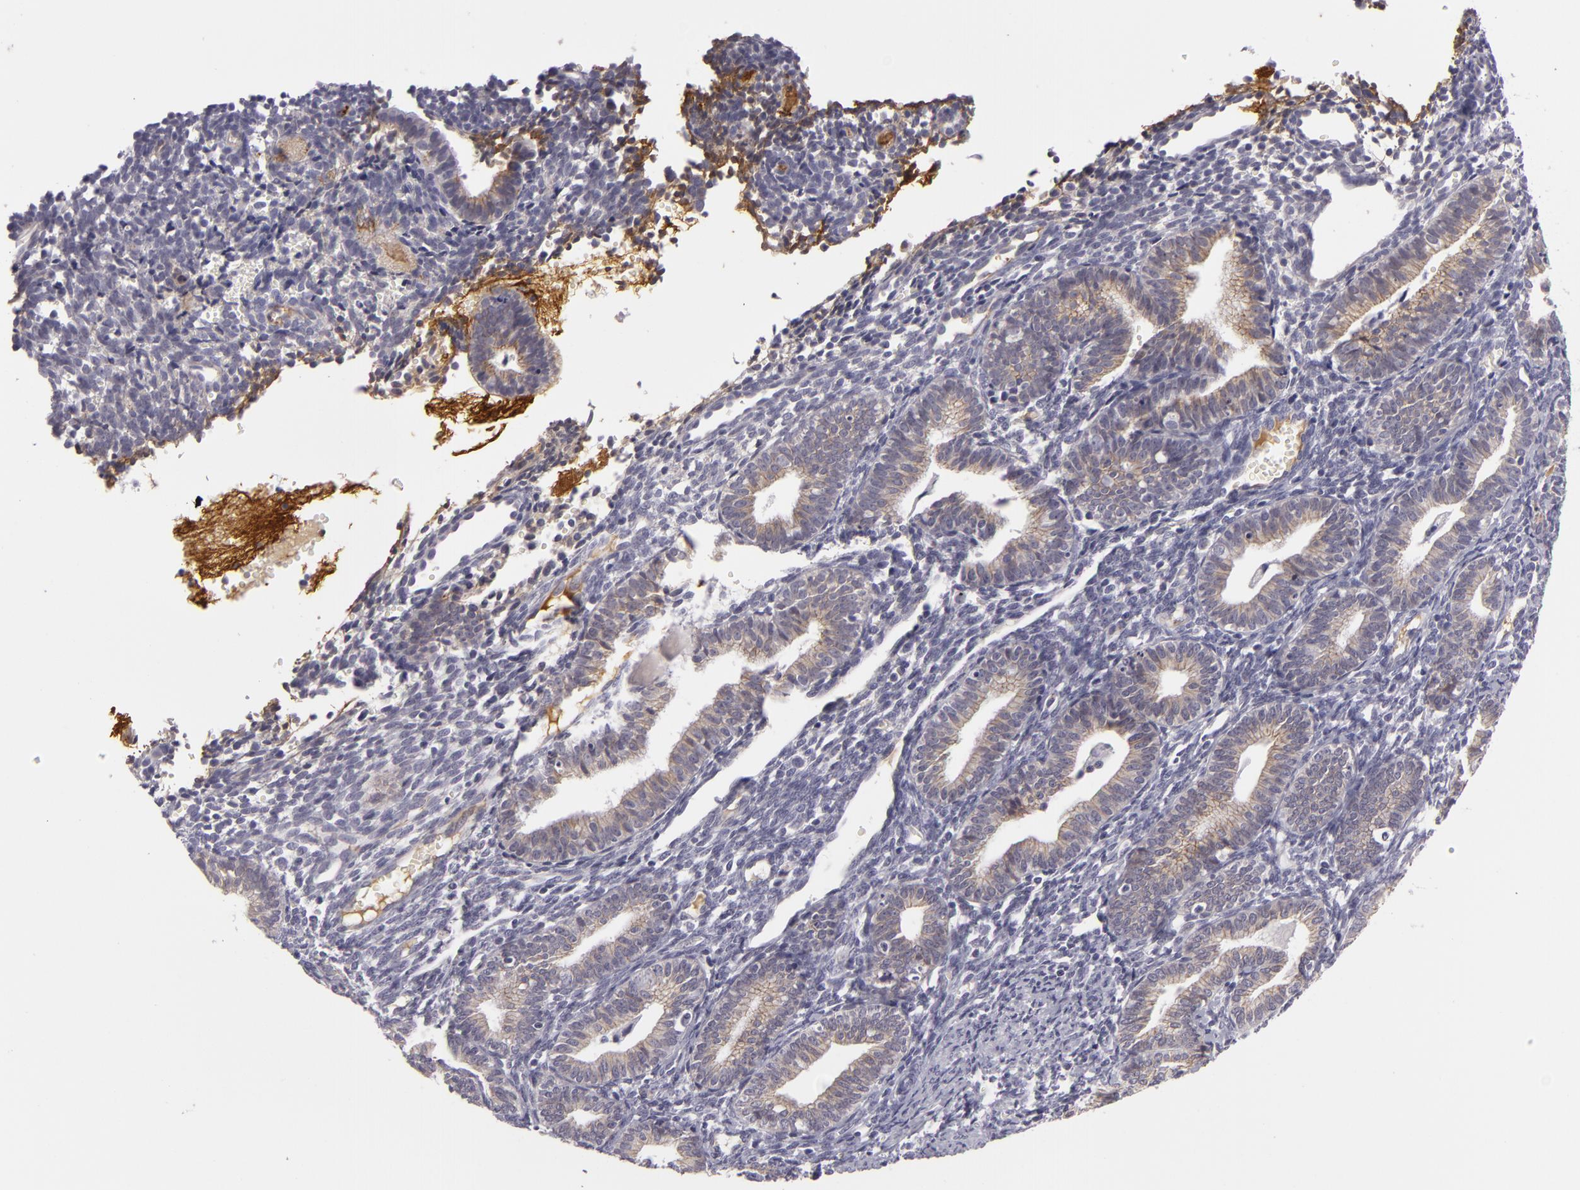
{"staining": {"intensity": "negative", "quantity": "none", "location": "none"}, "tissue": "endometrium", "cell_type": "Cells in endometrial stroma", "image_type": "normal", "snomed": [{"axis": "morphology", "description": "Normal tissue, NOS"}, {"axis": "topography", "description": "Endometrium"}], "caption": "DAB immunohistochemical staining of normal human endometrium demonstrates no significant positivity in cells in endometrial stroma. (DAB immunohistochemistry with hematoxylin counter stain).", "gene": "CTNNB1", "patient": {"sex": "female", "age": 61}}